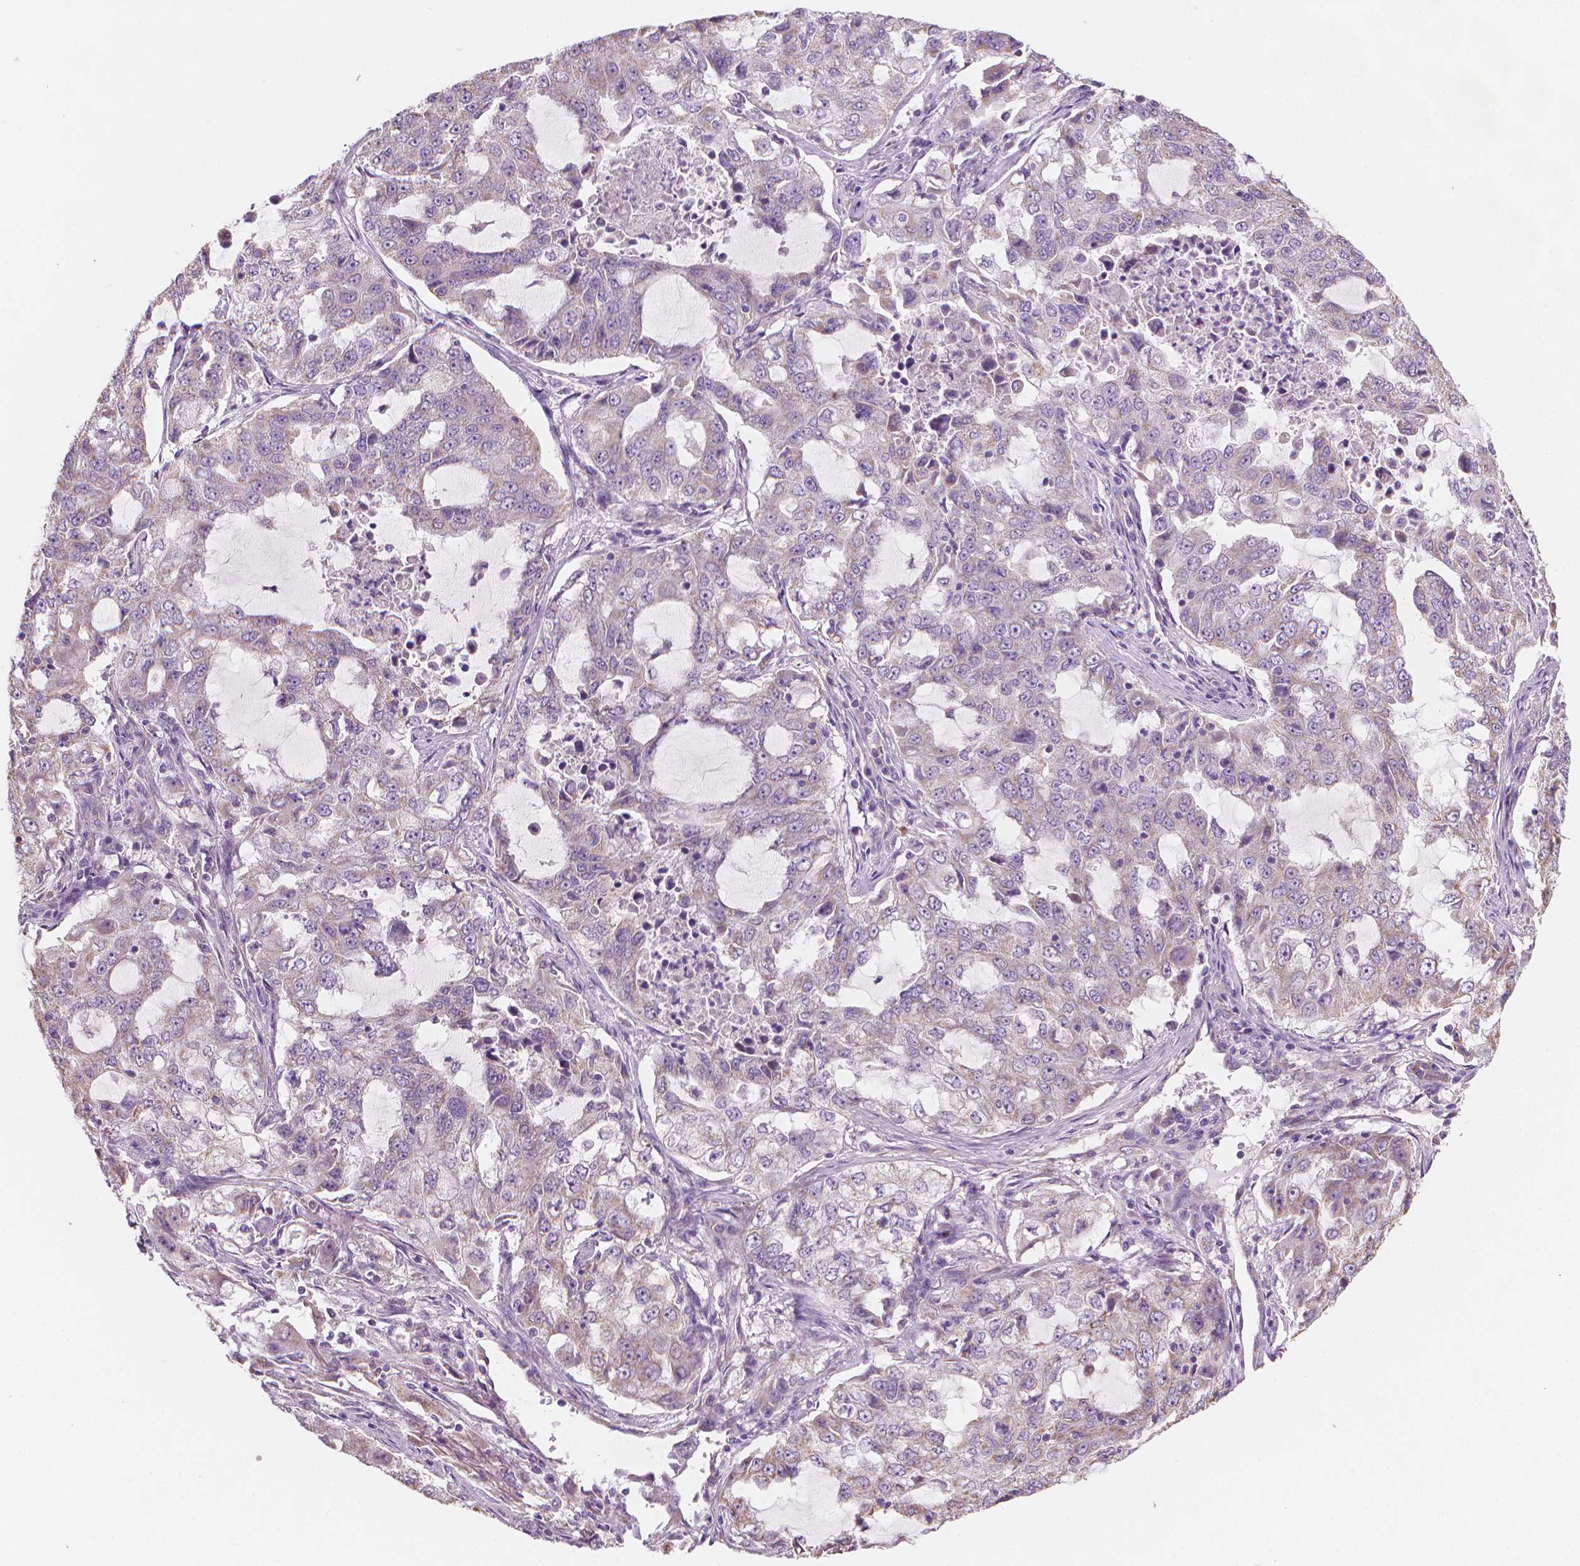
{"staining": {"intensity": "negative", "quantity": "none", "location": "none"}, "tissue": "lung cancer", "cell_type": "Tumor cells", "image_type": "cancer", "snomed": [{"axis": "morphology", "description": "Adenocarcinoma, NOS"}, {"axis": "topography", "description": "Lung"}], "caption": "Human lung cancer stained for a protein using immunohistochemistry (IHC) displays no positivity in tumor cells.", "gene": "TTC29", "patient": {"sex": "female", "age": 61}}